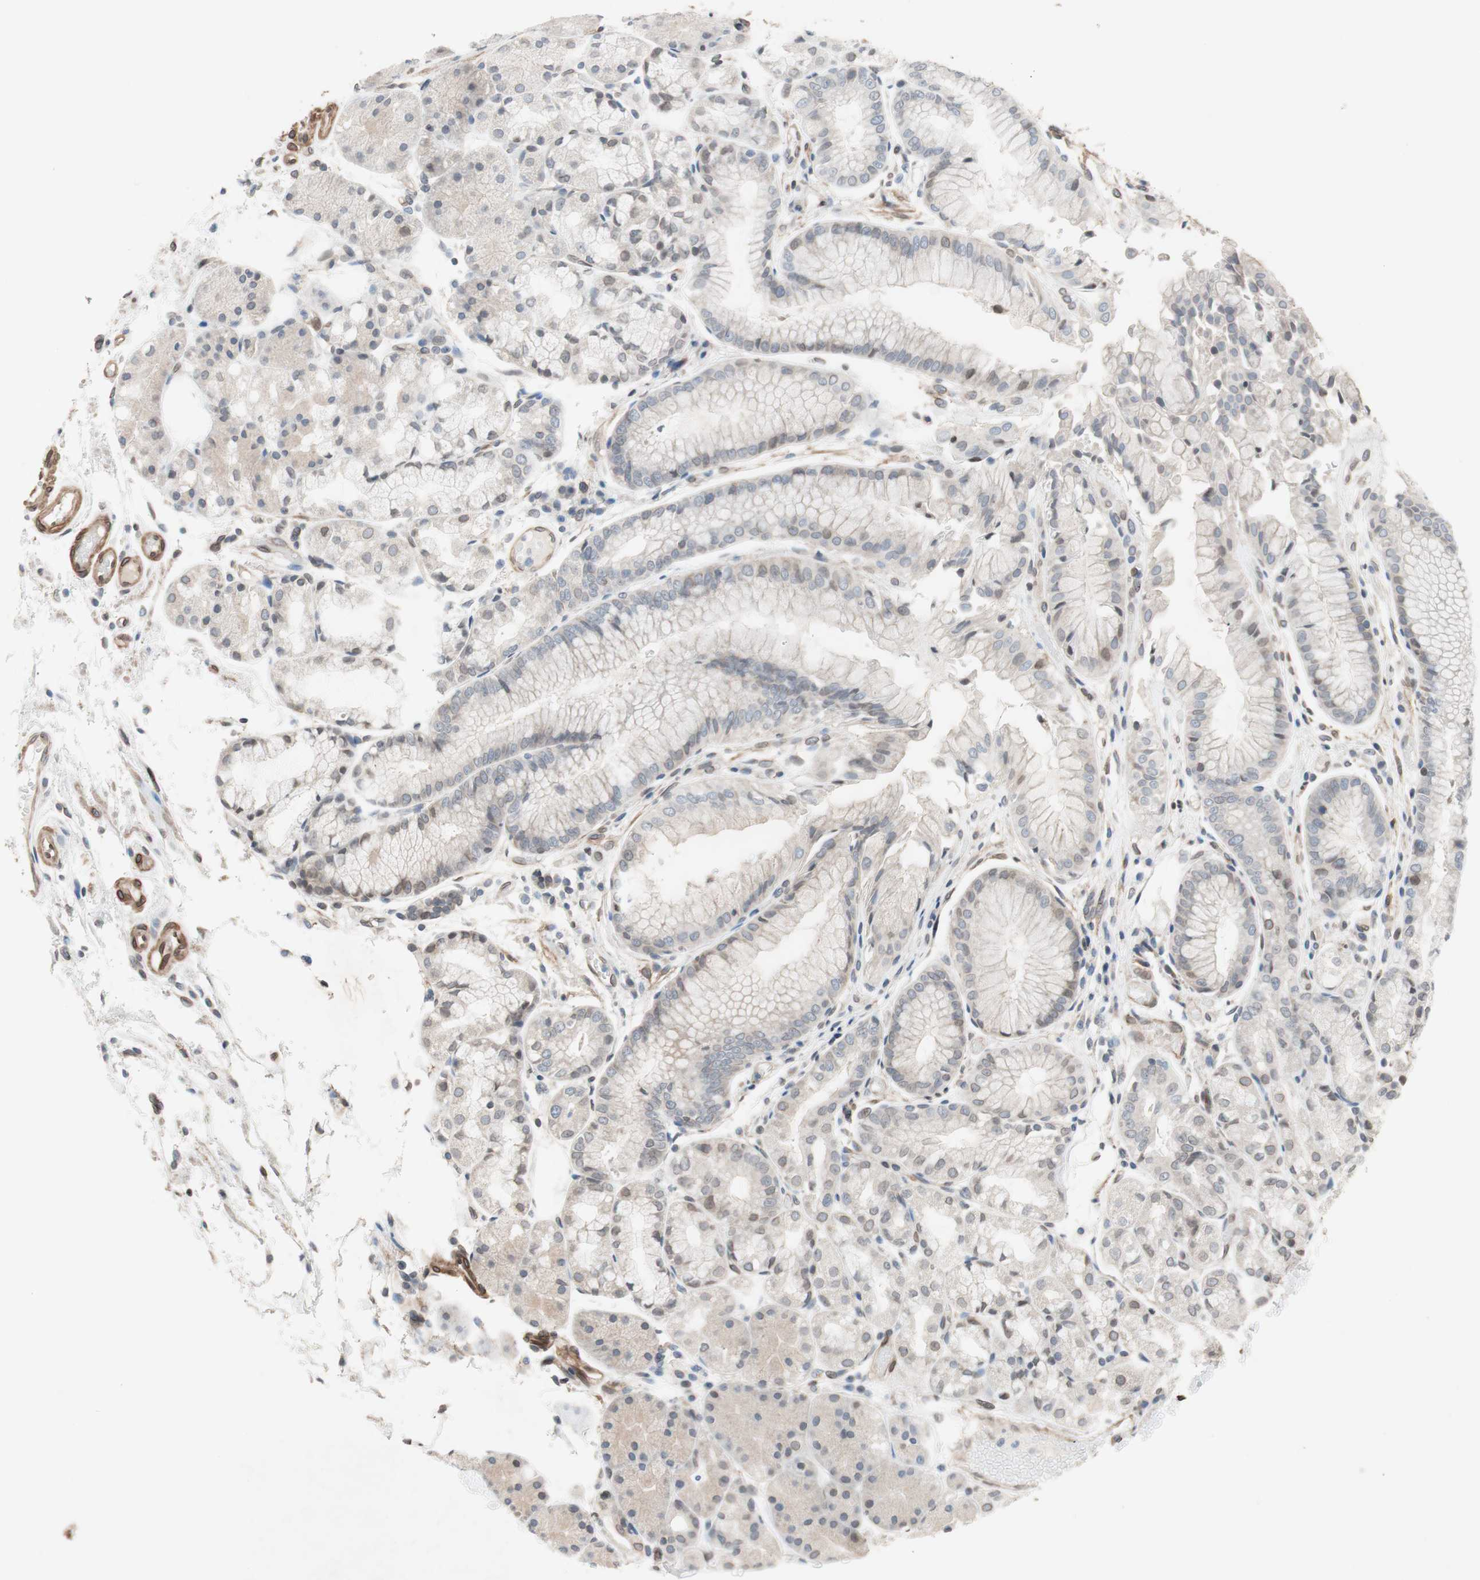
{"staining": {"intensity": "weak", "quantity": "25%-75%", "location": "cytoplasmic/membranous,nuclear"}, "tissue": "stomach", "cell_type": "Glandular cells", "image_type": "normal", "snomed": [{"axis": "morphology", "description": "Normal tissue, NOS"}, {"axis": "topography", "description": "Stomach, upper"}], "caption": "IHC photomicrograph of normal stomach stained for a protein (brown), which exhibits low levels of weak cytoplasmic/membranous,nuclear positivity in approximately 25%-75% of glandular cells.", "gene": "ARNT2", "patient": {"sex": "male", "age": 72}}